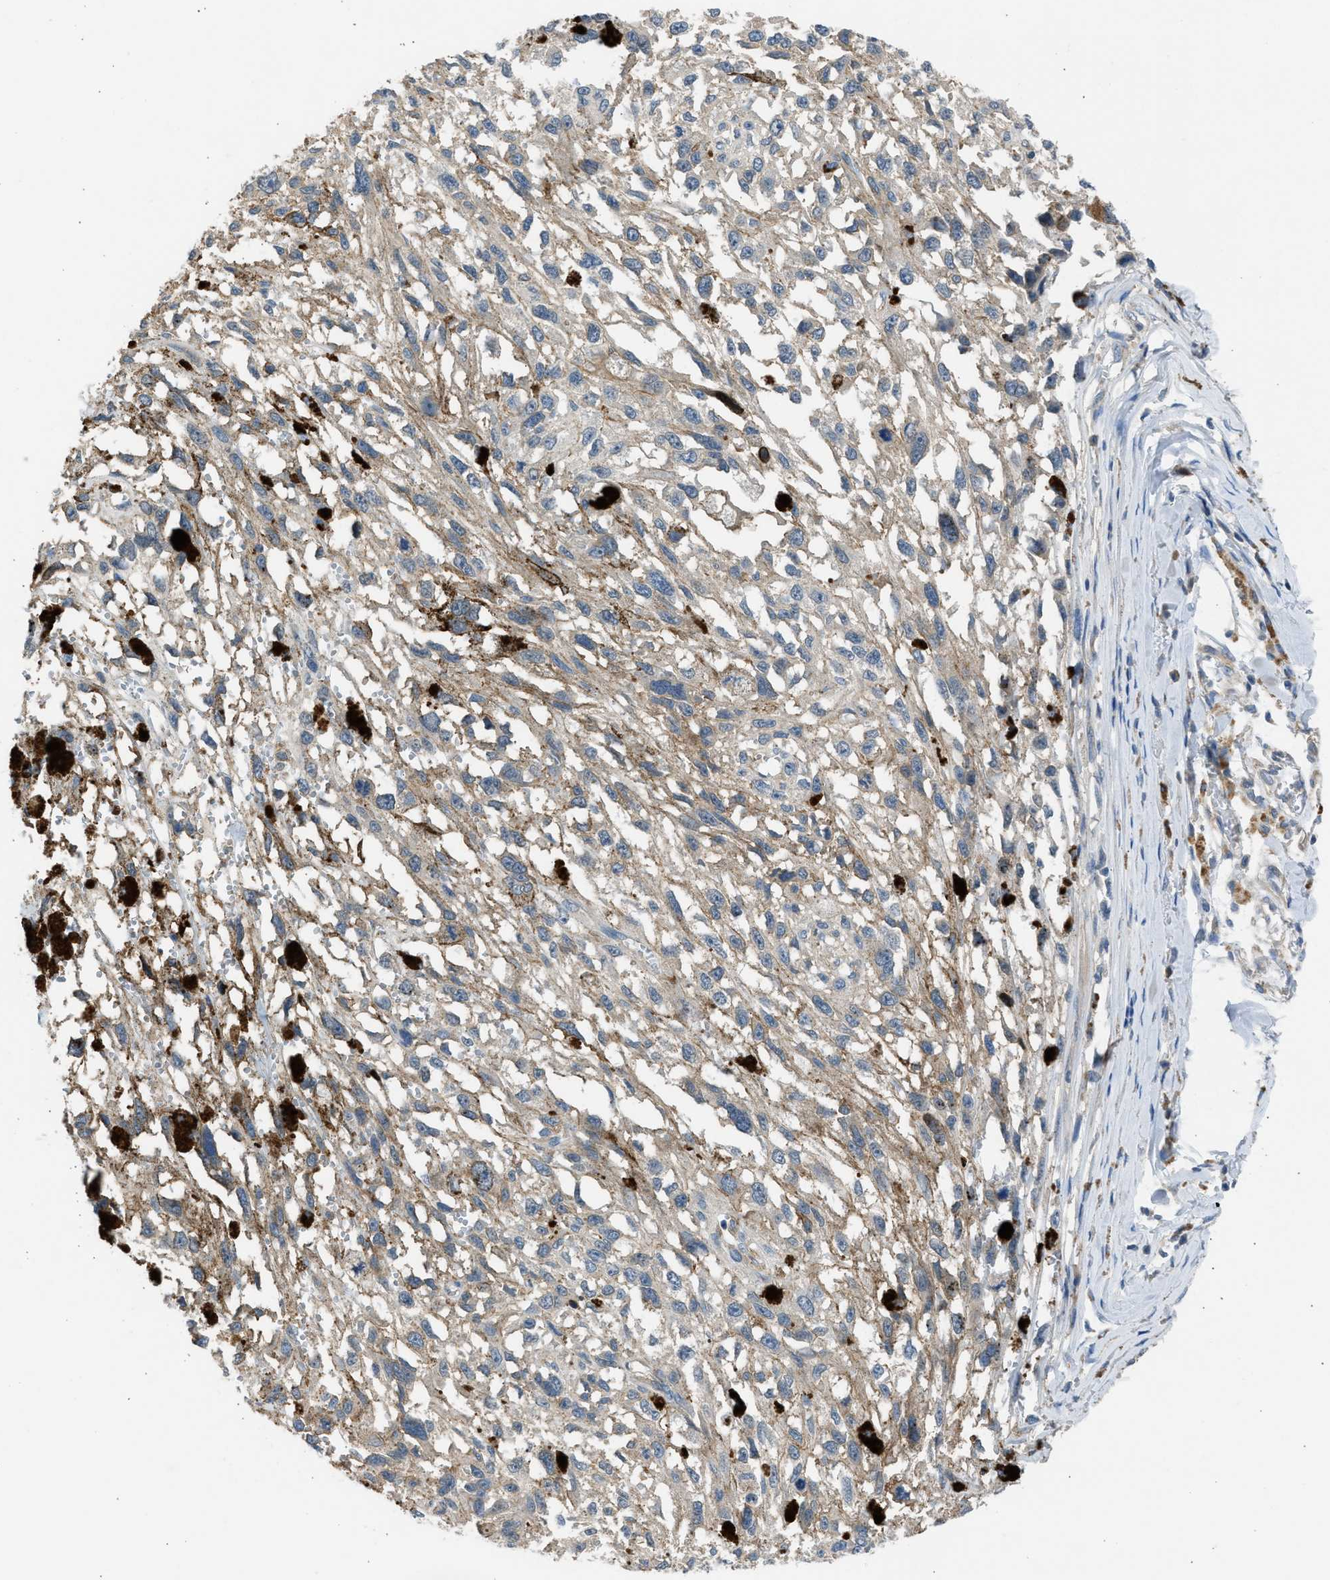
{"staining": {"intensity": "negative", "quantity": "none", "location": "none"}, "tissue": "melanoma", "cell_type": "Tumor cells", "image_type": "cancer", "snomed": [{"axis": "morphology", "description": "Malignant melanoma, Metastatic site"}, {"axis": "topography", "description": "Lymph node"}], "caption": "Tumor cells are negative for brown protein staining in malignant melanoma (metastatic site).", "gene": "PCNX3", "patient": {"sex": "male", "age": 59}}